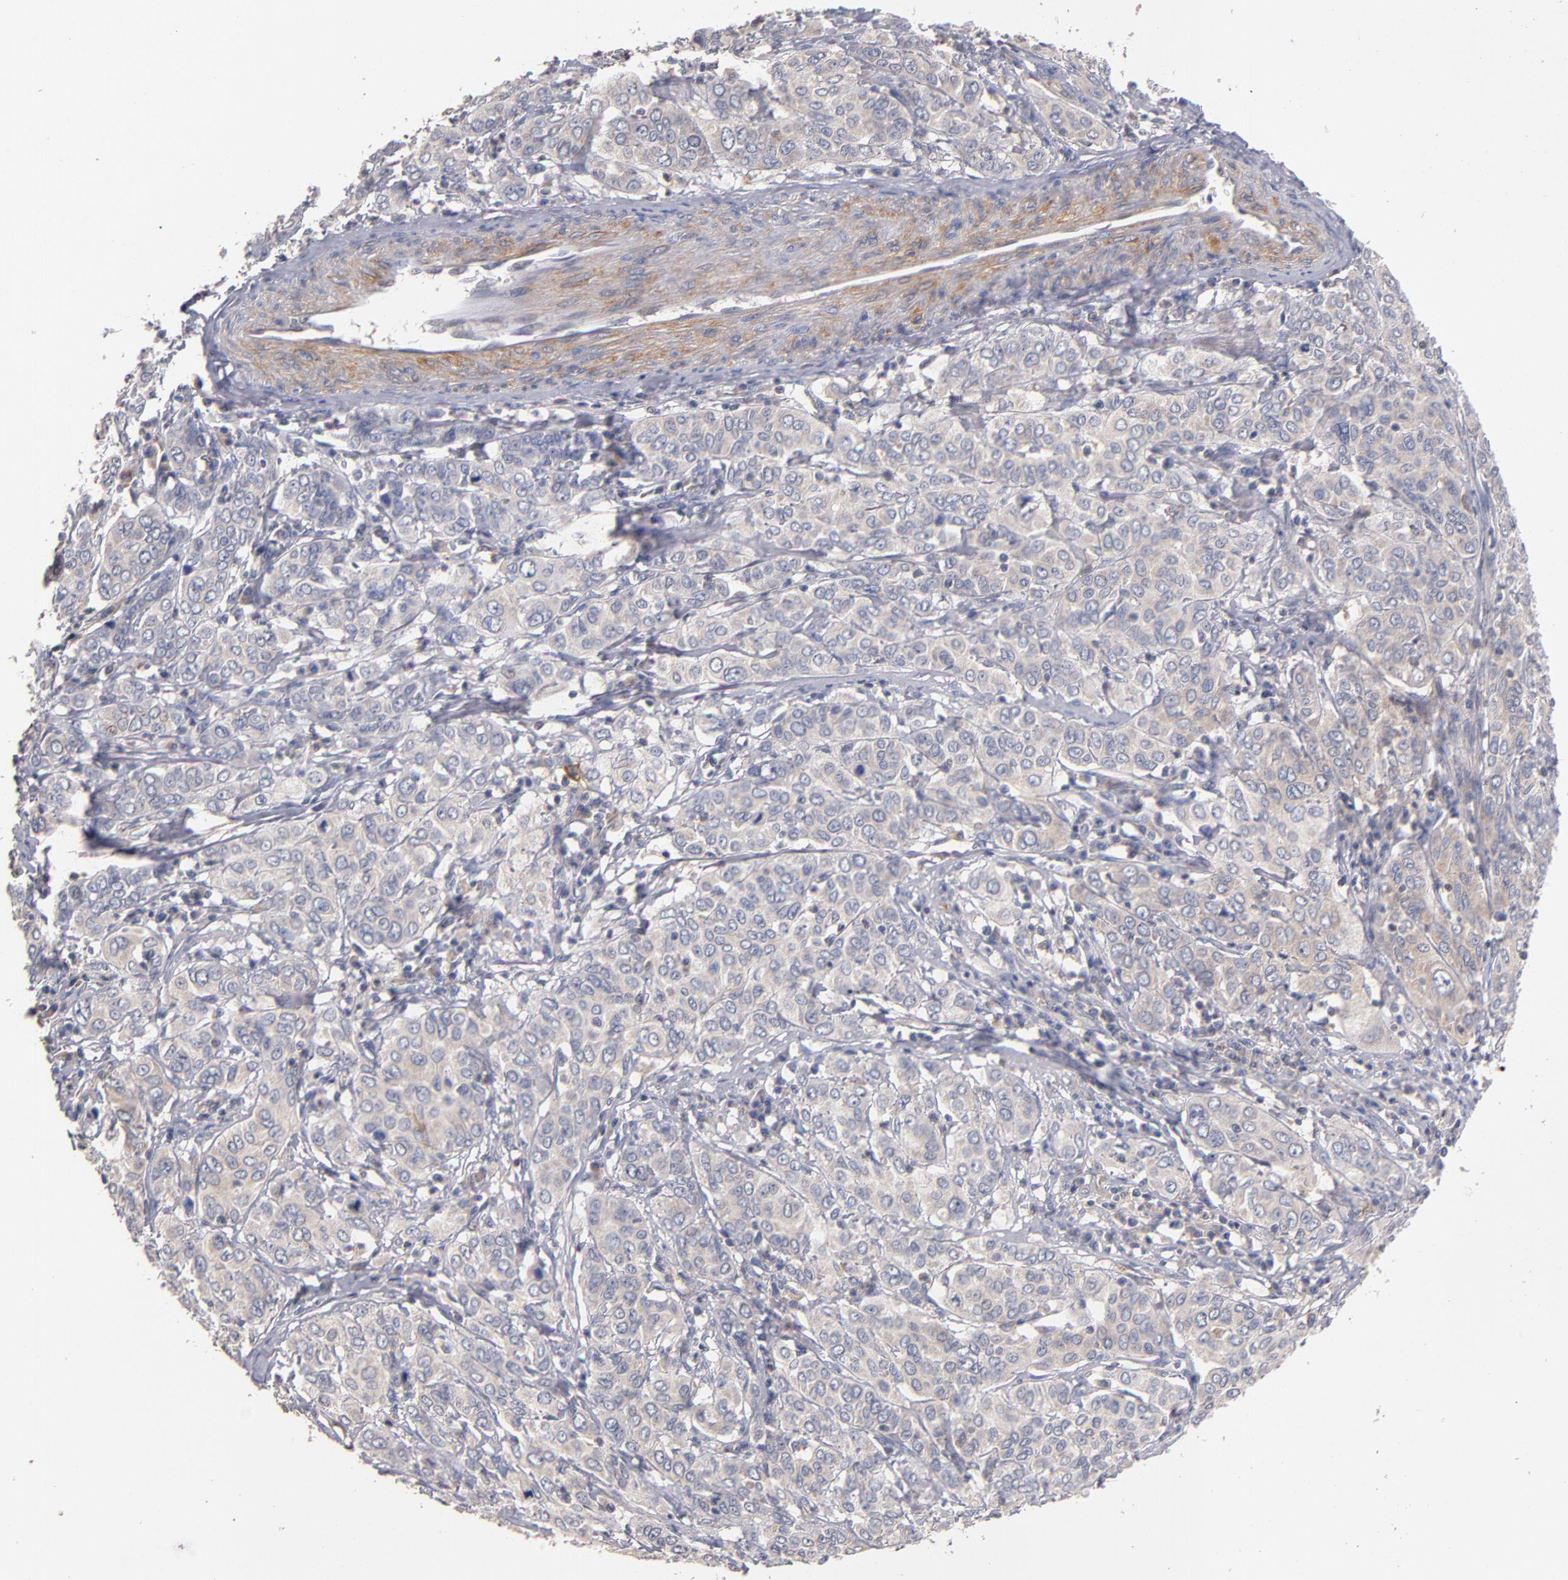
{"staining": {"intensity": "weak", "quantity": "<25%", "location": "cytoplasmic/membranous"}, "tissue": "cervical cancer", "cell_type": "Tumor cells", "image_type": "cancer", "snomed": [{"axis": "morphology", "description": "Squamous cell carcinoma, NOS"}, {"axis": "topography", "description": "Cervix"}], "caption": "Immunohistochemistry (IHC) photomicrograph of human cervical cancer (squamous cell carcinoma) stained for a protein (brown), which shows no expression in tumor cells.", "gene": "DACT1", "patient": {"sex": "female", "age": 38}}